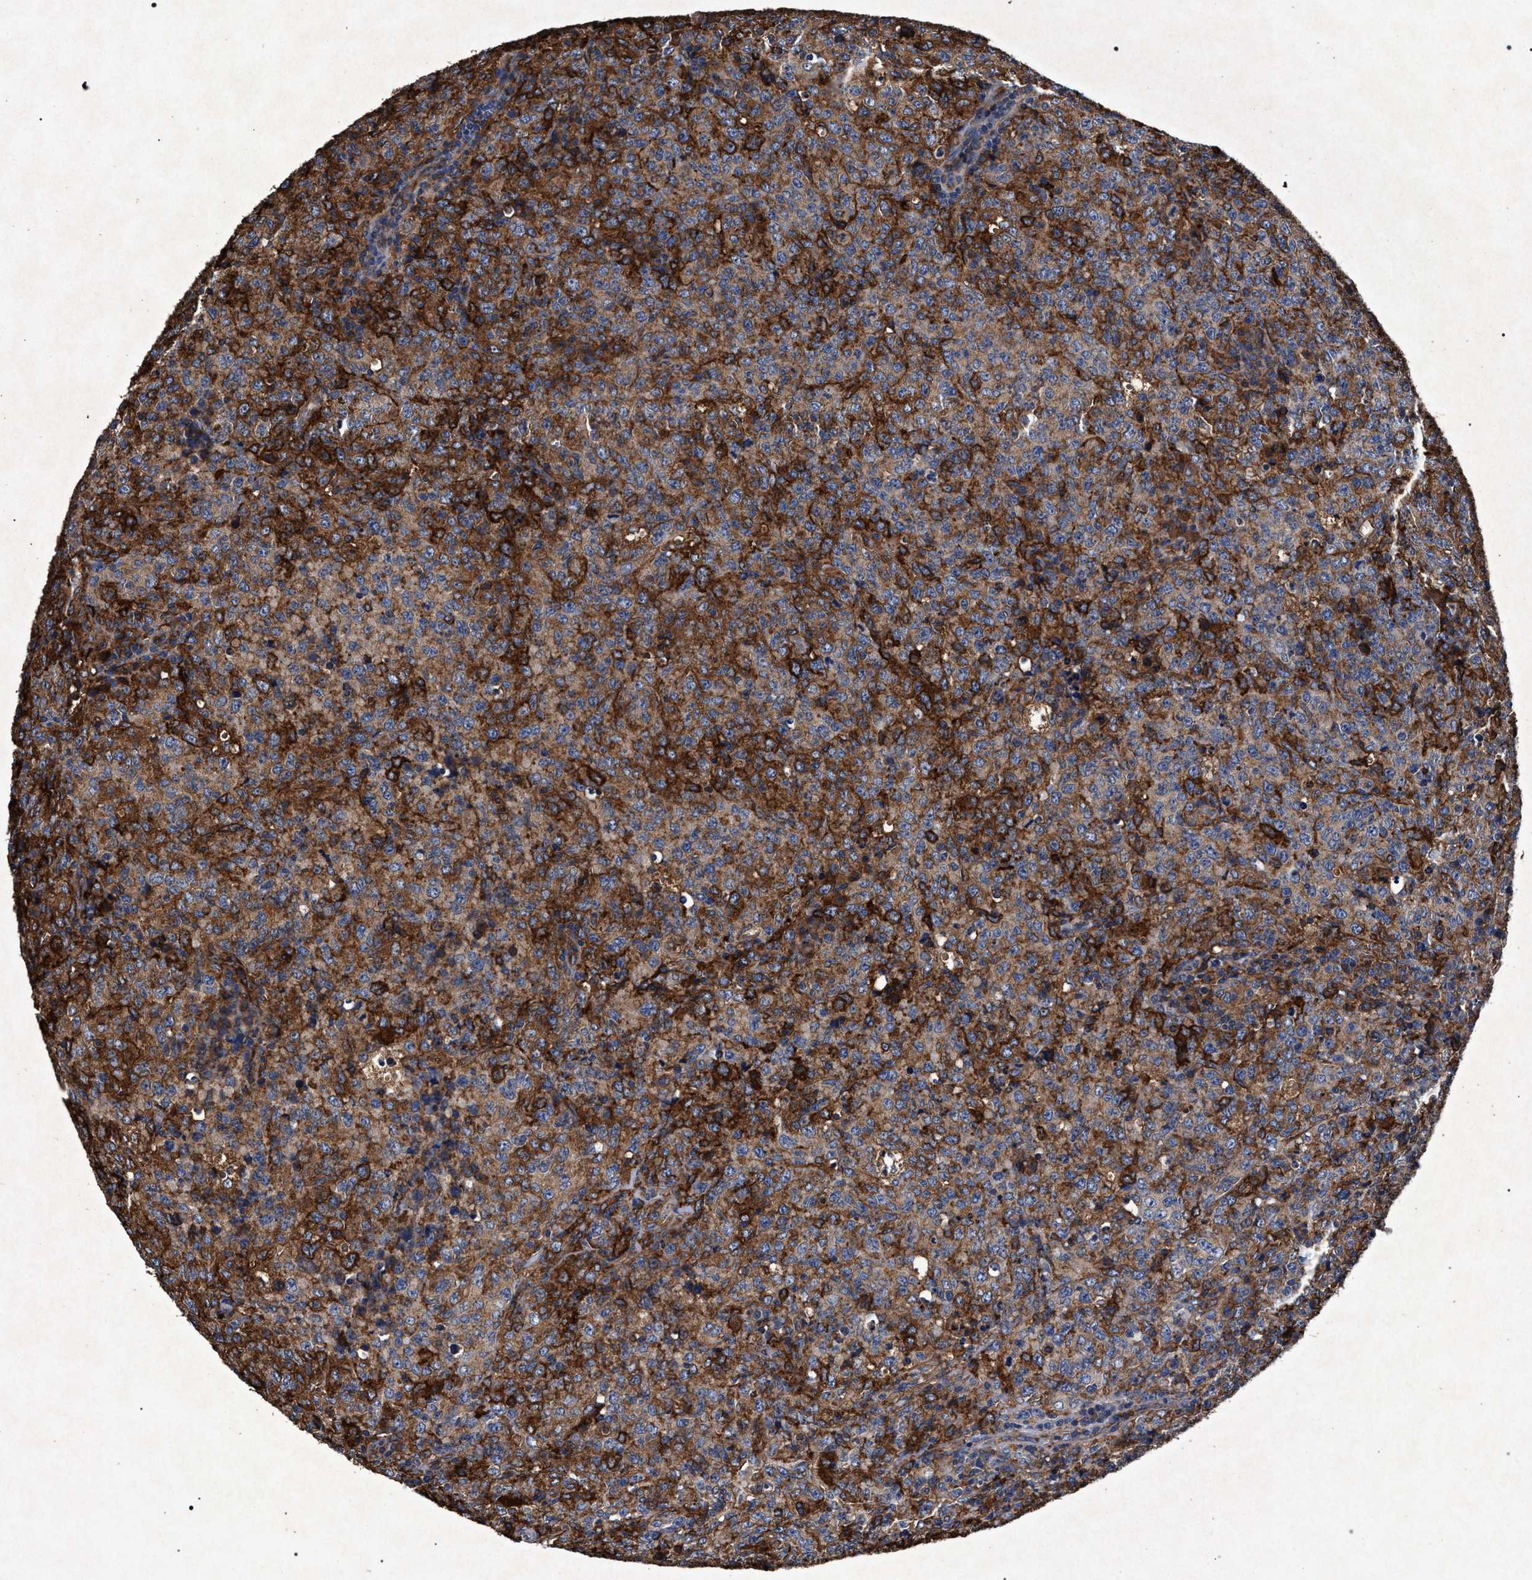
{"staining": {"intensity": "strong", "quantity": "25%-75%", "location": "cytoplasmic/membranous"}, "tissue": "lymphoma", "cell_type": "Tumor cells", "image_type": "cancer", "snomed": [{"axis": "morphology", "description": "Malignant lymphoma, non-Hodgkin's type, High grade"}, {"axis": "topography", "description": "Tonsil"}], "caption": "This is a micrograph of immunohistochemistry staining of lymphoma, which shows strong positivity in the cytoplasmic/membranous of tumor cells.", "gene": "MARCKS", "patient": {"sex": "female", "age": 36}}